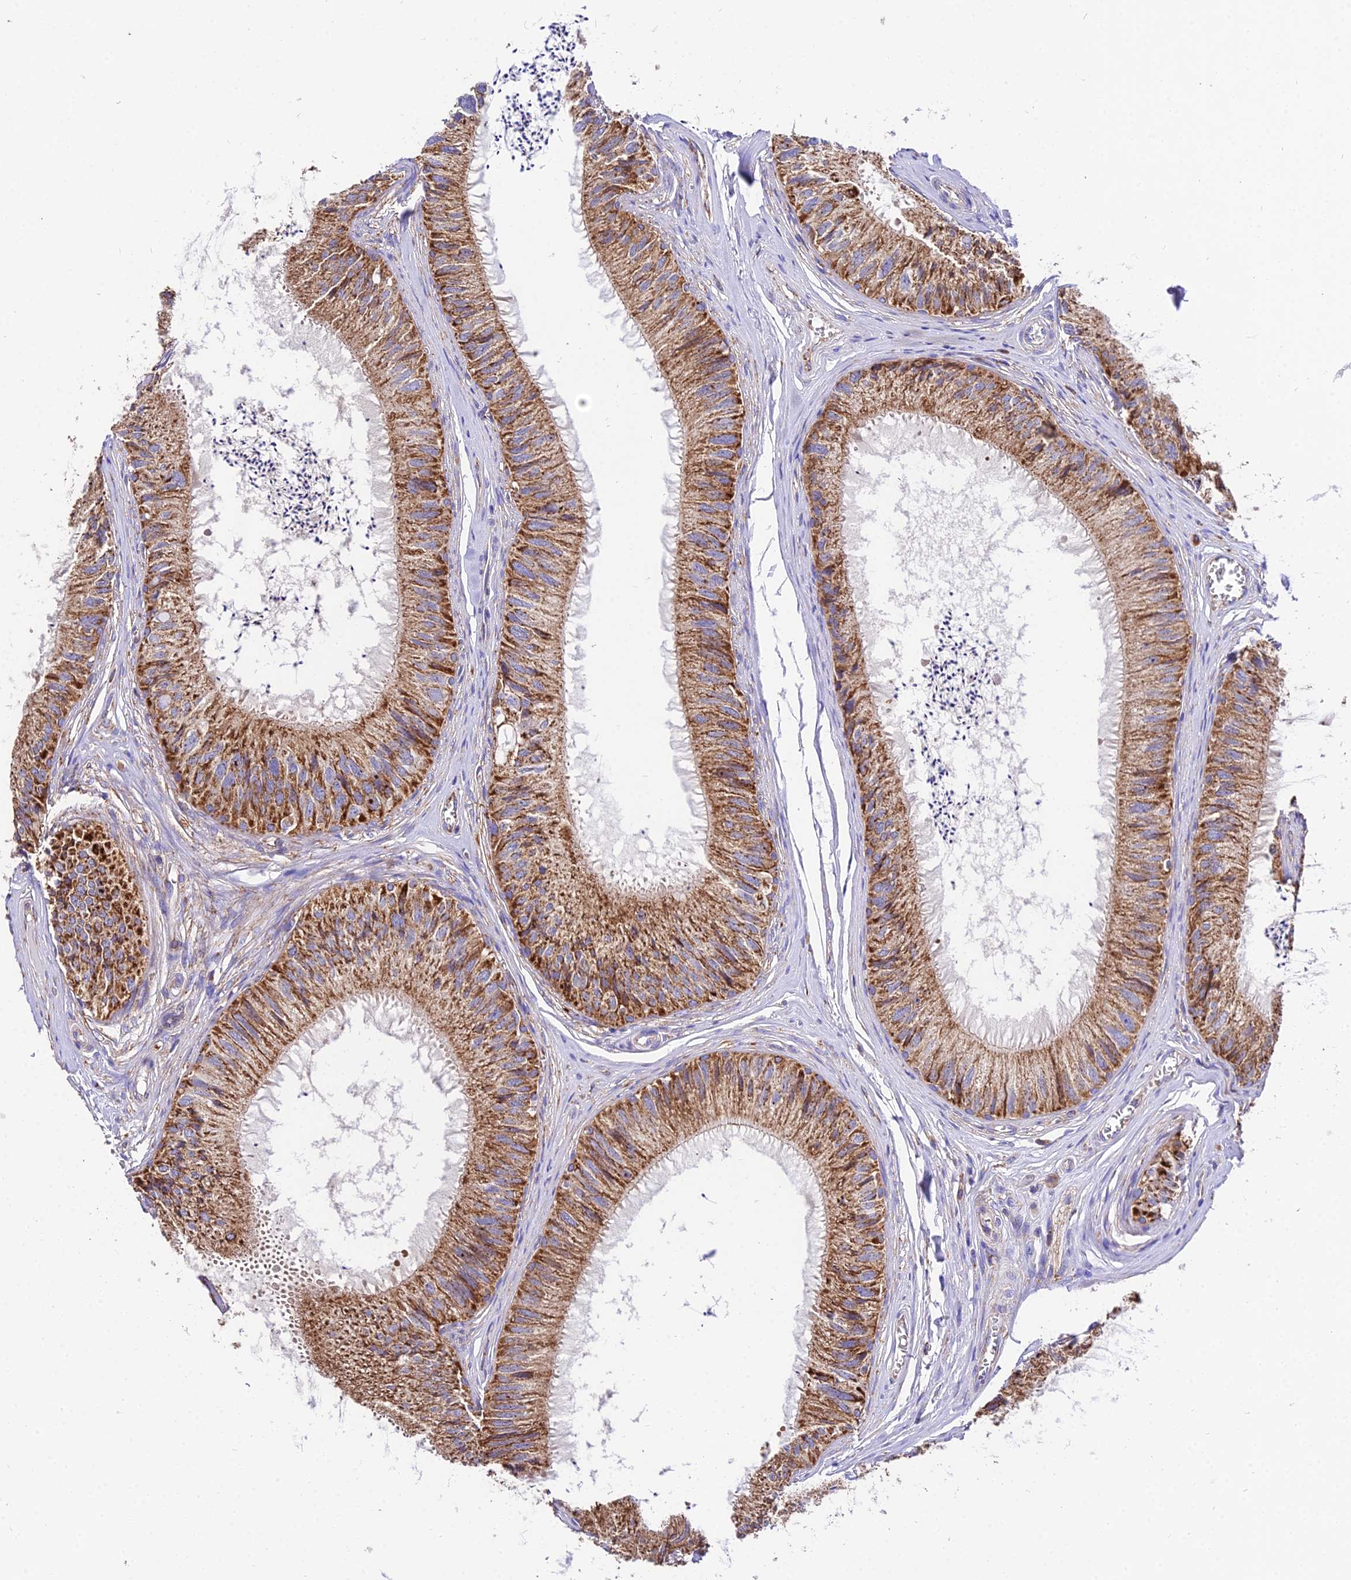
{"staining": {"intensity": "strong", "quantity": ">75%", "location": "cytoplasmic/membranous"}, "tissue": "epididymis", "cell_type": "Glandular cells", "image_type": "normal", "snomed": [{"axis": "morphology", "description": "Normal tissue, NOS"}, {"axis": "topography", "description": "Epididymis"}], "caption": "Glandular cells reveal high levels of strong cytoplasmic/membranous positivity in about >75% of cells in normal human epididymis. (Brightfield microscopy of DAB IHC at high magnification).", "gene": "OCIAD1", "patient": {"sex": "male", "age": 79}}